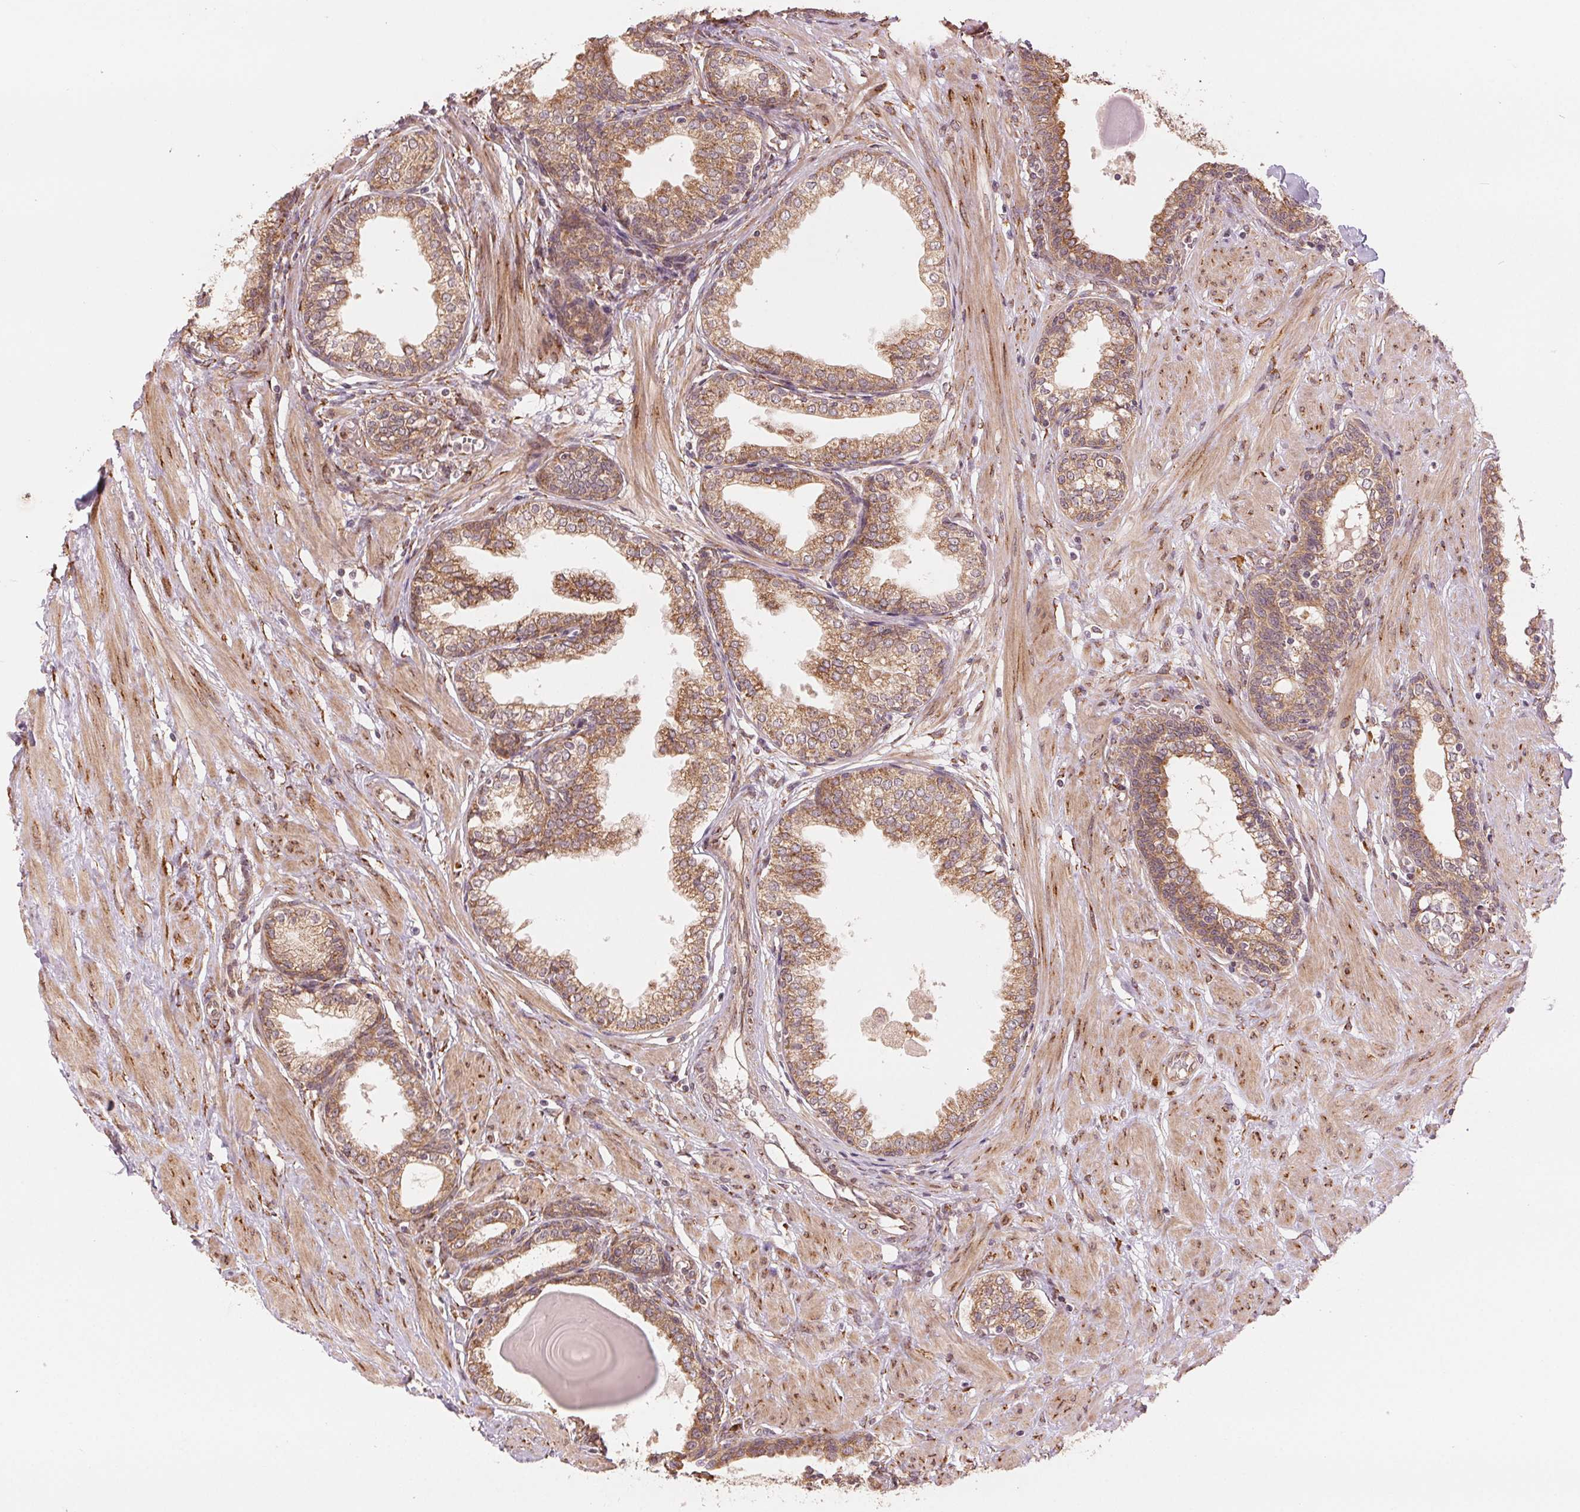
{"staining": {"intensity": "moderate", "quantity": ">75%", "location": "cytoplasmic/membranous"}, "tissue": "prostate", "cell_type": "Glandular cells", "image_type": "normal", "snomed": [{"axis": "morphology", "description": "Normal tissue, NOS"}, {"axis": "topography", "description": "Prostate"}], "caption": "Immunohistochemistry staining of unremarkable prostate, which displays medium levels of moderate cytoplasmic/membranous positivity in about >75% of glandular cells indicating moderate cytoplasmic/membranous protein expression. The staining was performed using DAB (brown) for protein detection and nuclei were counterstained in hematoxylin (blue).", "gene": "SLC20A1", "patient": {"sex": "male", "age": 55}}